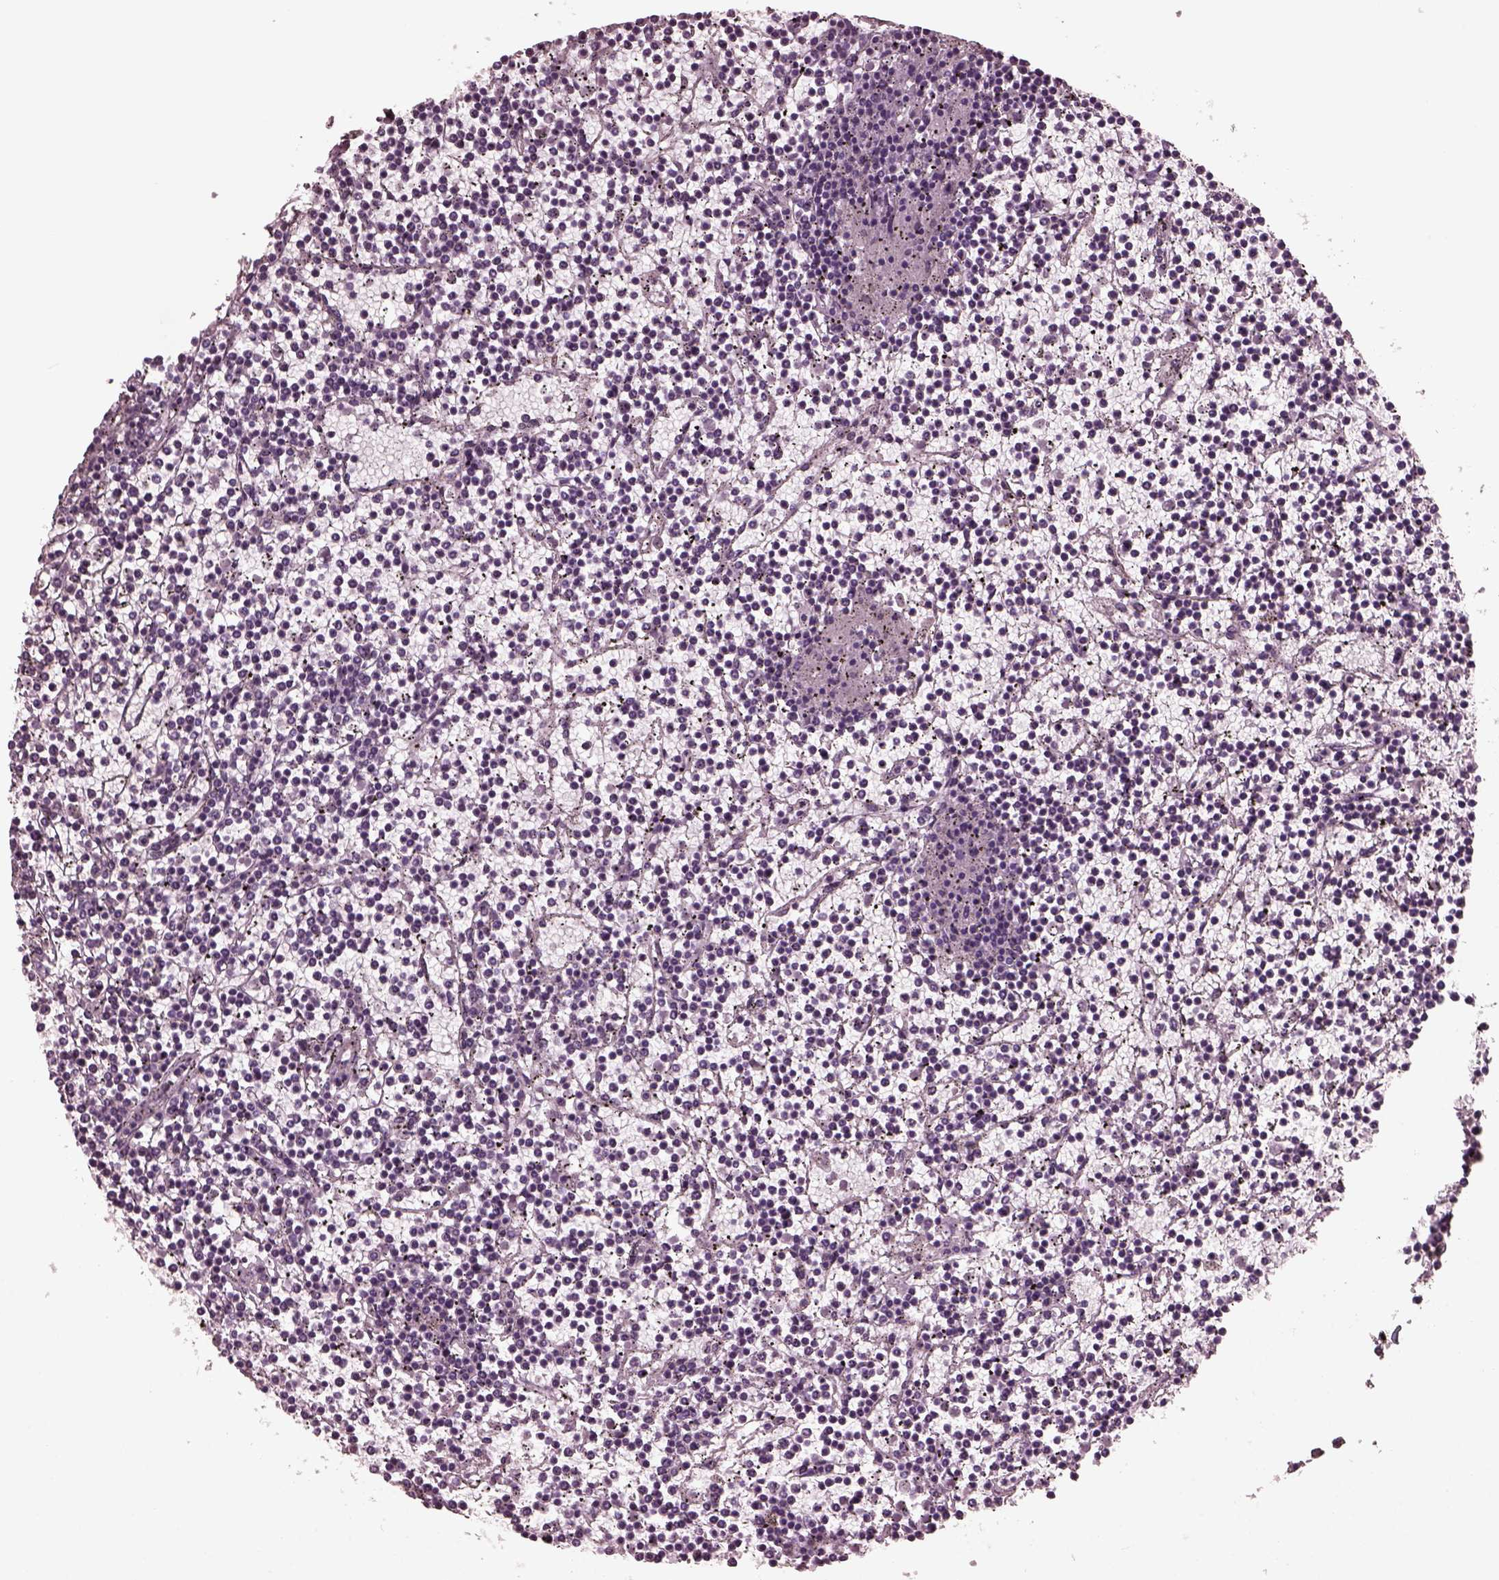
{"staining": {"intensity": "negative", "quantity": "none", "location": "none"}, "tissue": "lymphoma", "cell_type": "Tumor cells", "image_type": "cancer", "snomed": [{"axis": "morphology", "description": "Malignant lymphoma, non-Hodgkin's type, Low grade"}, {"axis": "topography", "description": "Spleen"}], "caption": "DAB (3,3'-diaminobenzidine) immunohistochemical staining of malignant lymphoma, non-Hodgkin's type (low-grade) shows no significant staining in tumor cells.", "gene": "CGA", "patient": {"sex": "female", "age": 19}}